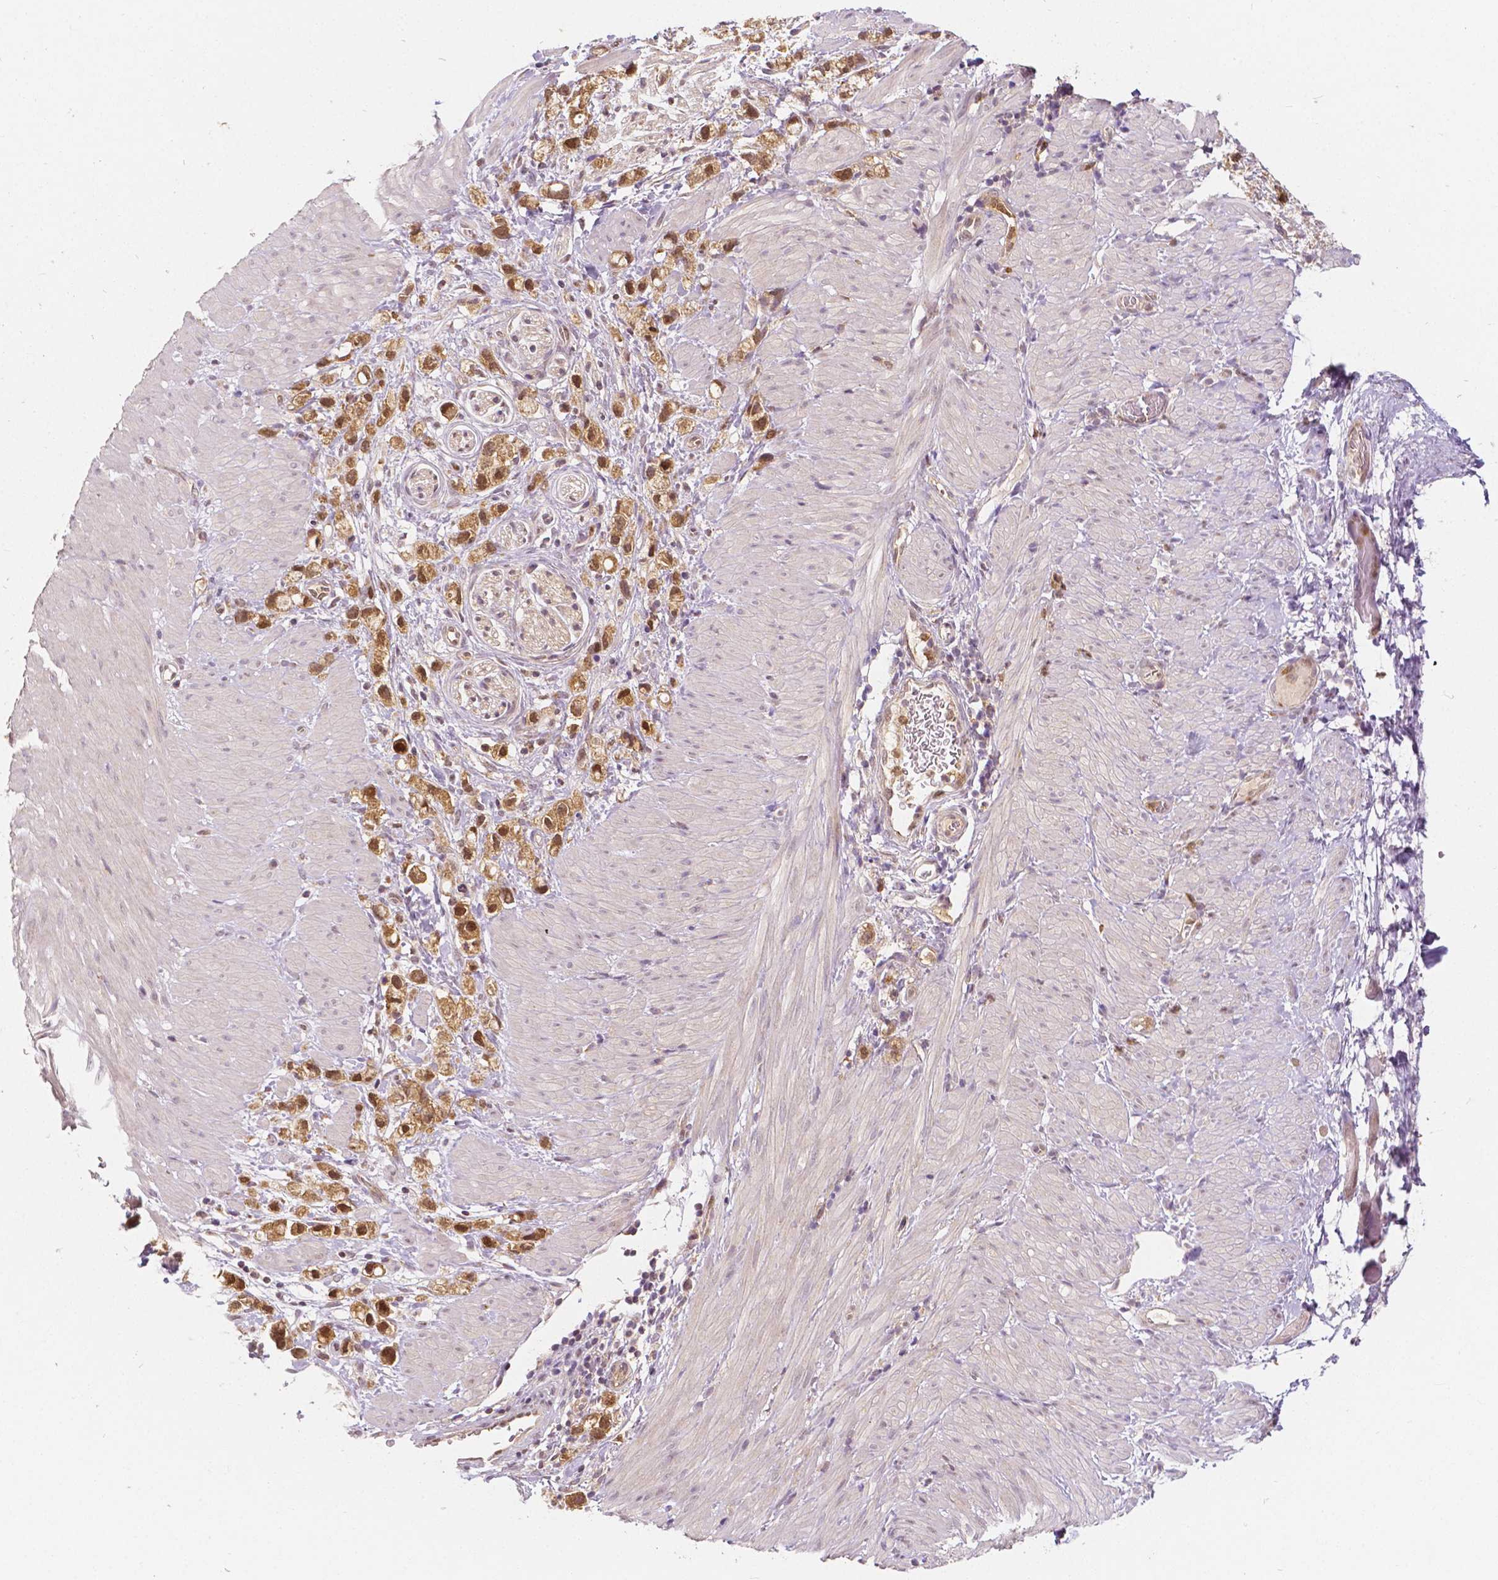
{"staining": {"intensity": "moderate", "quantity": ">75%", "location": "cytoplasmic/membranous,nuclear"}, "tissue": "stomach cancer", "cell_type": "Tumor cells", "image_type": "cancer", "snomed": [{"axis": "morphology", "description": "Adenocarcinoma, NOS"}, {"axis": "topography", "description": "Stomach"}], "caption": "Immunohistochemical staining of stomach cancer (adenocarcinoma) shows medium levels of moderate cytoplasmic/membranous and nuclear protein staining in approximately >75% of tumor cells. The protein of interest is stained brown, and the nuclei are stained in blue (DAB IHC with brightfield microscopy, high magnification).", "gene": "NAPRT", "patient": {"sex": "female", "age": 59}}